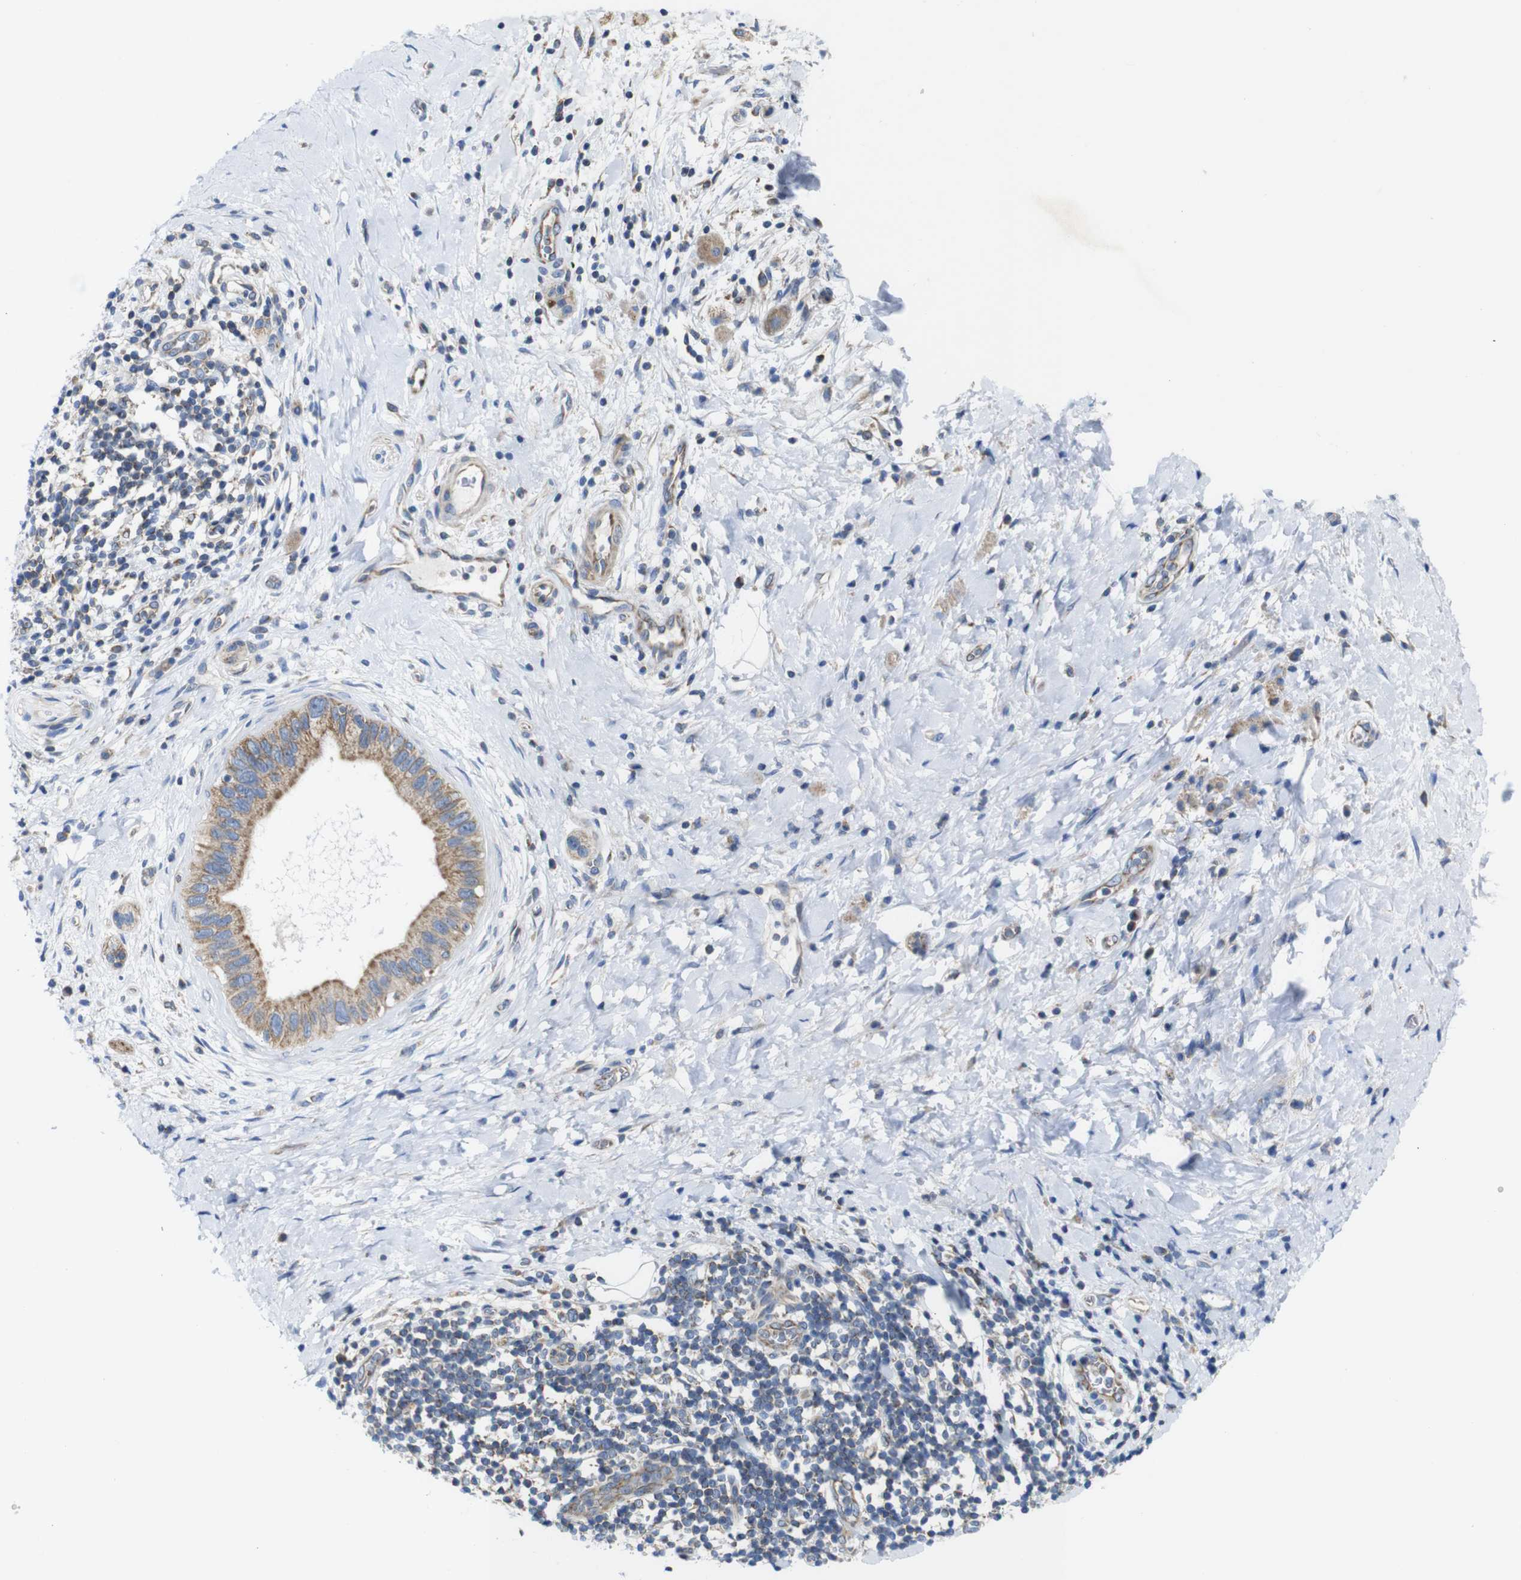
{"staining": {"intensity": "moderate", "quantity": ">75%", "location": "cytoplasmic/membranous"}, "tissue": "pancreatic cancer", "cell_type": "Tumor cells", "image_type": "cancer", "snomed": [{"axis": "morphology", "description": "Adenocarcinoma, NOS"}, {"axis": "topography", "description": "Pancreas"}], "caption": "IHC photomicrograph of neoplastic tissue: human pancreatic cancer stained using immunohistochemistry exhibits medium levels of moderate protein expression localized specifically in the cytoplasmic/membranous of tumor cells, appearing as a cytoplasmic/membranous brown color.", "gene": "PDCD1LG2", "patient": {"sex": "male", "age": 55}}